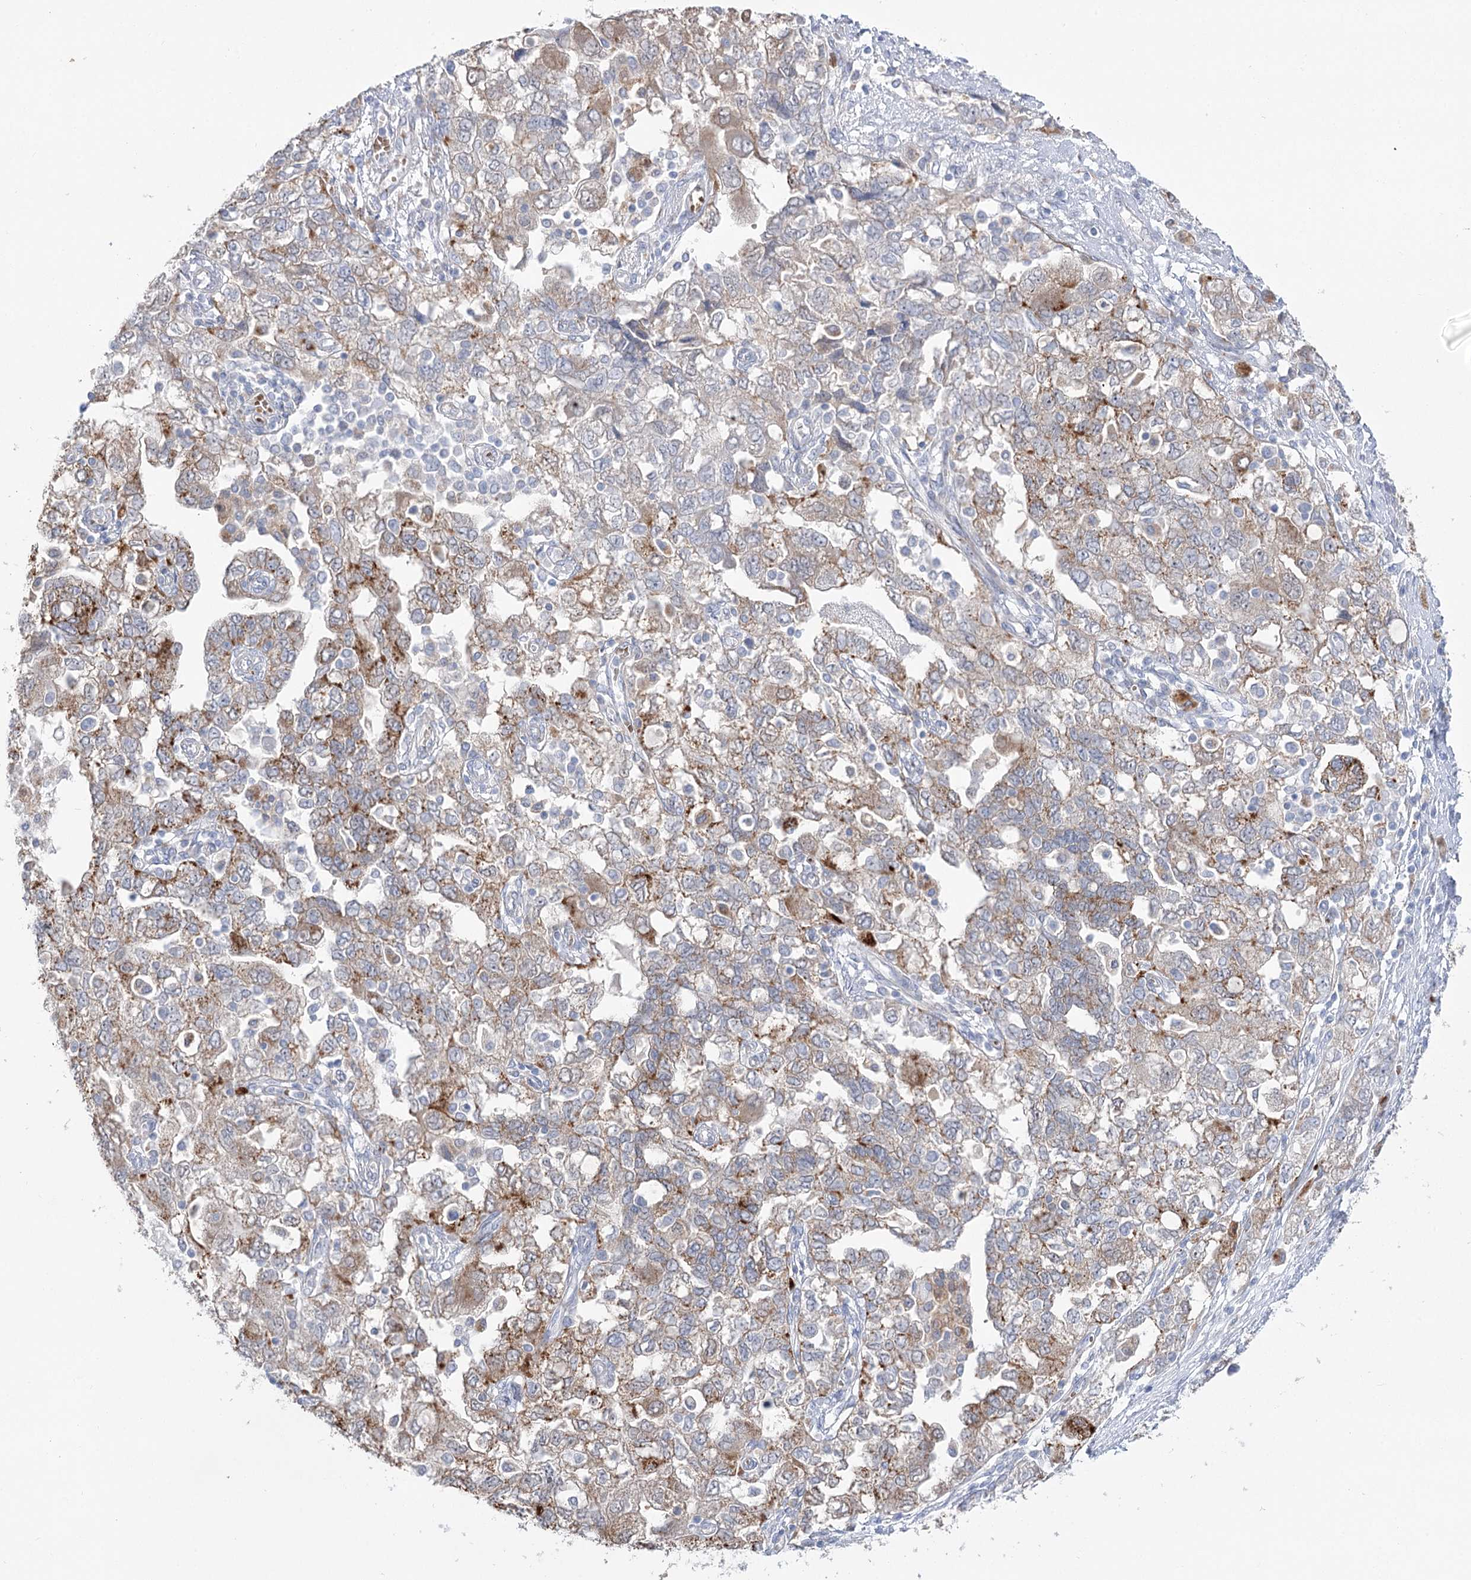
{"staining": {"intensity": "moderate", "quantity": ">75%", "location": "cytoplasmic/membranous"}, "tissue": "ovarian cancer", "cell_type": "Tumor cells", "image_type": "cancer", "snomed": [{"axis": "morphology", "description": "Carcinoma, NOS"}, {"axis": "morphology", "description": "Cystadenocarcinoma, serous, NOS"}, {"axis": "topography", "description": "Ovary"}], "caption": "Ovarian cancer stained with a brown dye shows moderate cytoplasmic/membranous positive staining in about >75% of tumor cells.", "gene": "SIAE", "patient": {"sex": "female", "age": 69}}